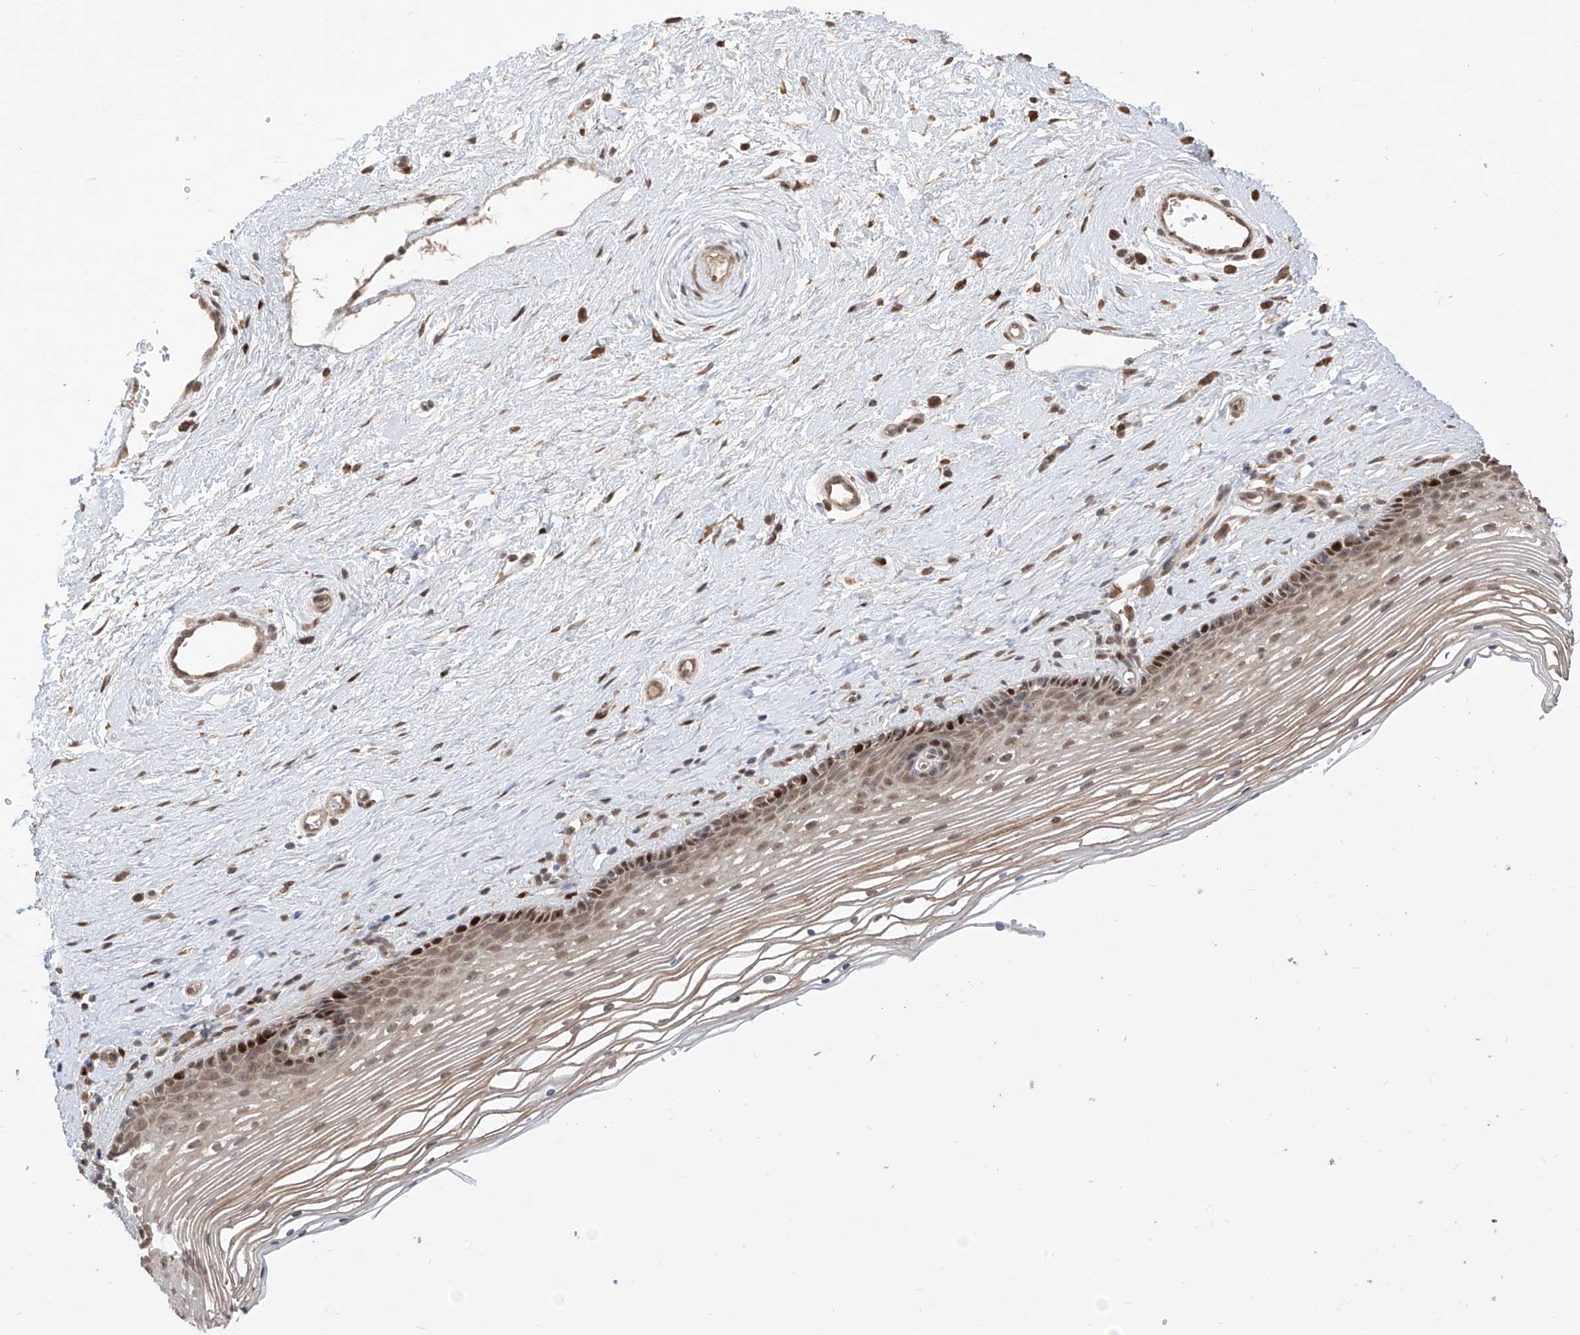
{"staining": {"intensity": "strong", "quantity": "<25%", "location": "nuclear"}, "tissue": "vagina", "cell_type": "Squamous epithelial cells", "image_type": "normal", "snomed": [{"axis": "morphology", "description": "Normal tissue, NOS"}, {"axis": "topography", "description": "Vagina"}], "caption": "Protein staining of benign vagina shows strong nuclear staining in about <25% of squamous epithelial cells.", "gene": "LATS1", "patient": {"sex": "female", "age": 46}}